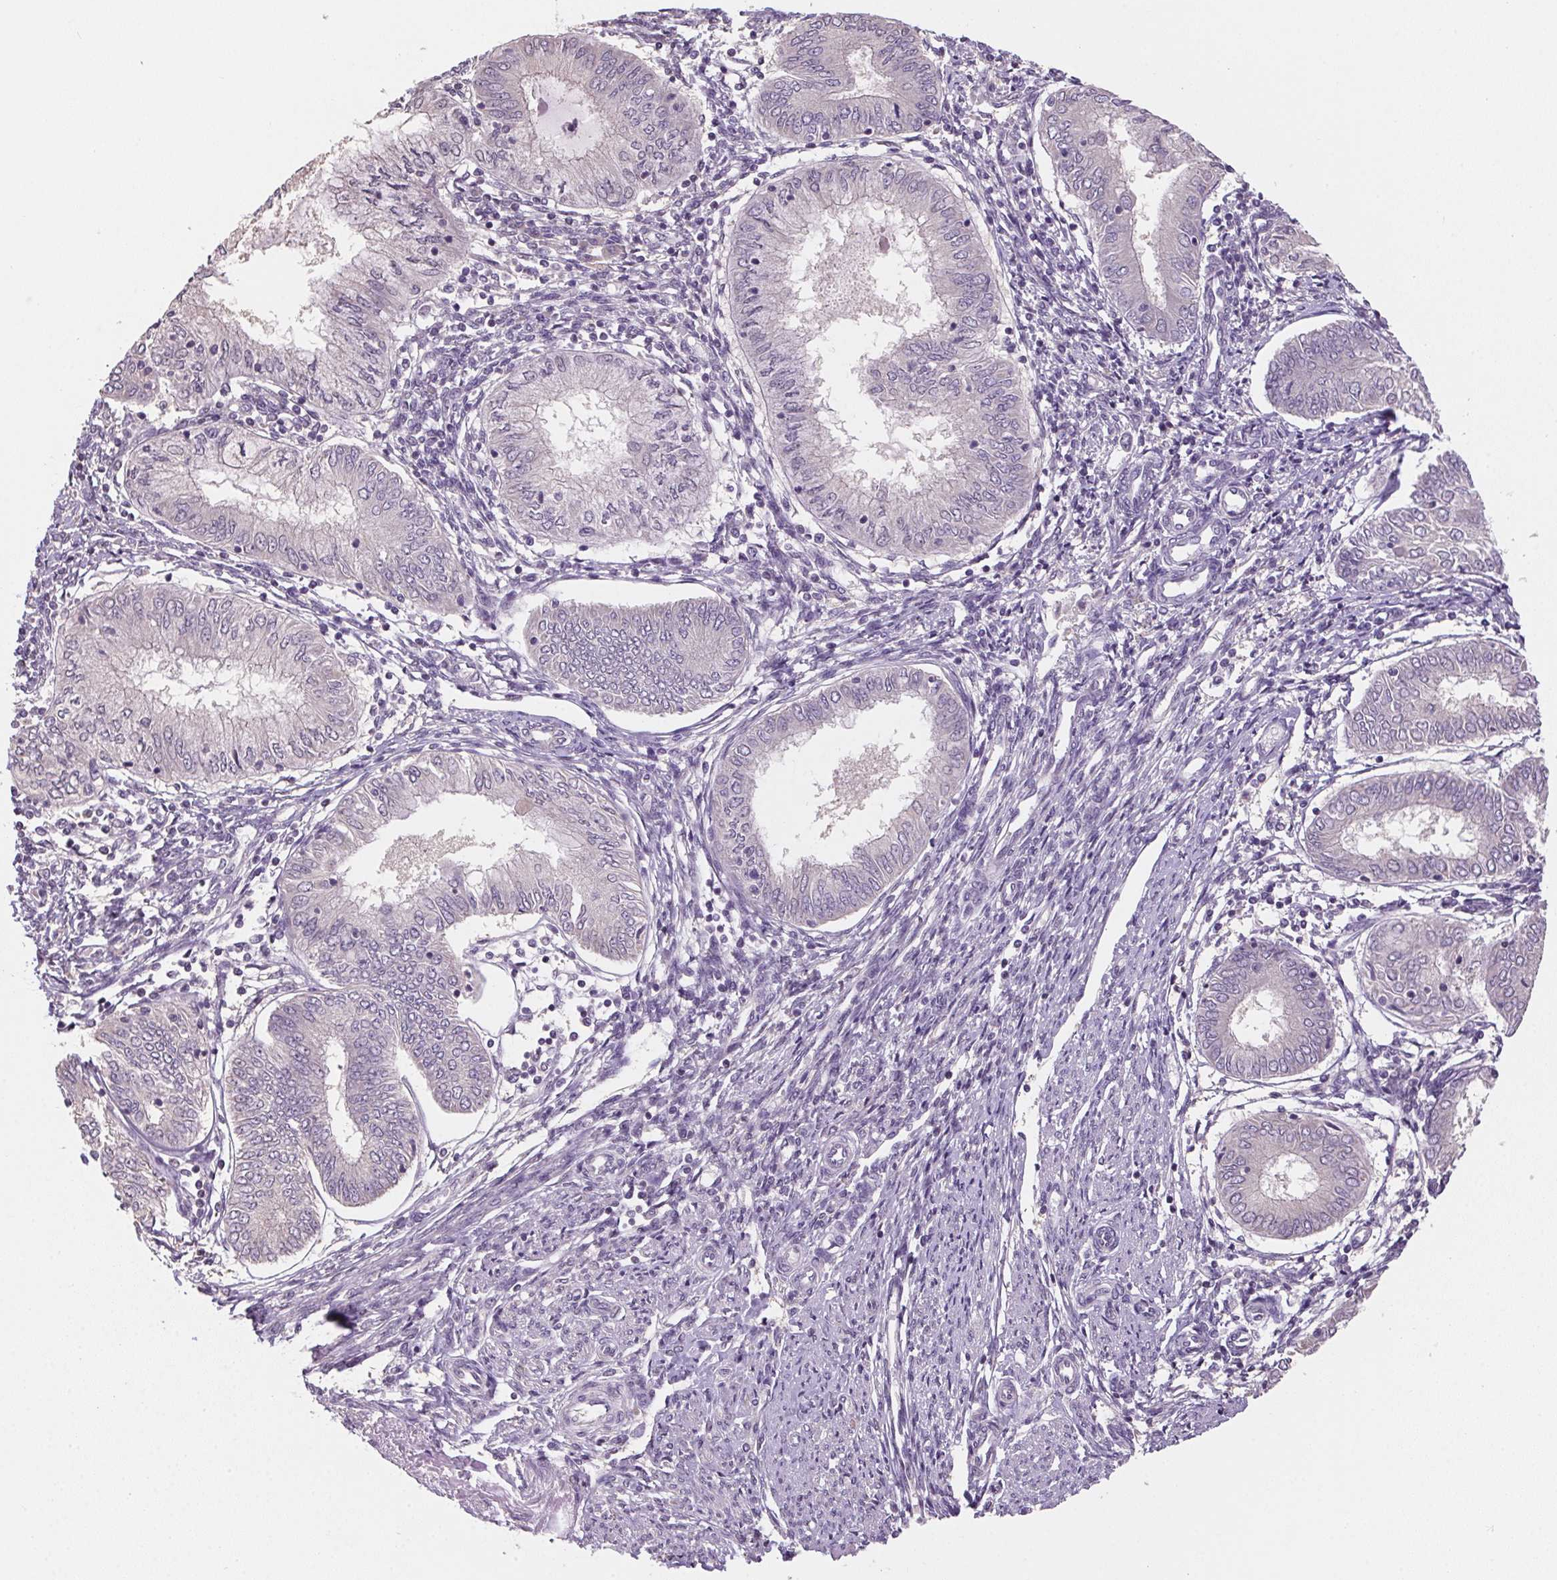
{"staining": {"intensity": "negative", "quantity": "none", "location": "none"}, "tissue": "endometrial cancer", "cell_type": "Tumor cells", "image_type": "cancer", "snomed": [{"axis": "morphology", "description": "Adenocarcinoma, NOS"}, {"axis": "topography", "description": "Endometrium"}], "caption": "Tumor cells are negative for brown protein staining in endometrial cancer (adenocarcinoma).", "gene": "ALDH8A1", "patient": {"sex": "female", "age": 68}}